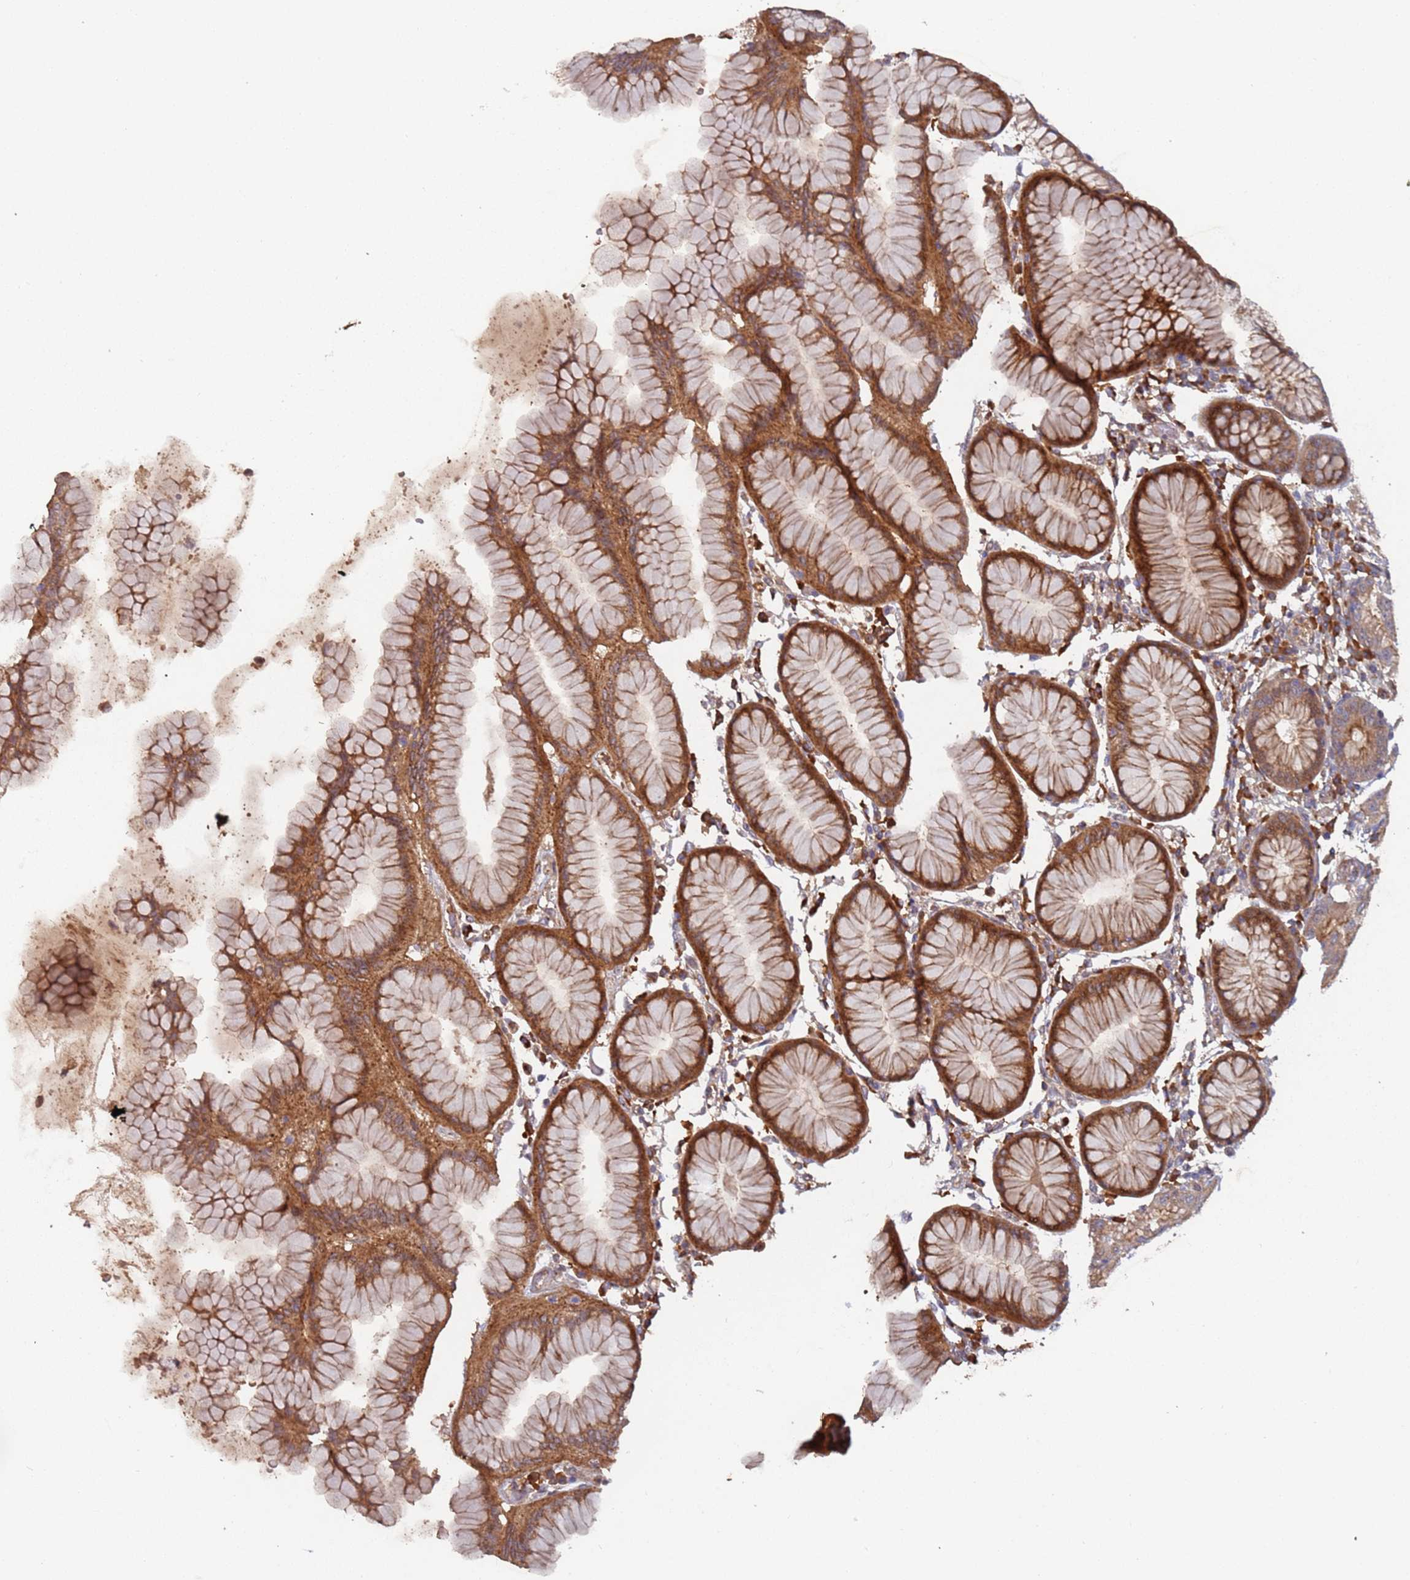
{"staining": {"intensity": "moderate", "quantity": "25%-75%", "location": "cytoplasmic/membranous"}, "tissue": "stomach", "cell_type": "Glandular cells", "image_type": "normal", "snomed": [{"axis": "morphology", "description": "Normal tissue, NOS"}, {"axis": "topography", "description": "Stomach"}, {"axis": "topography", "description": "Stomach, lower"}], "caption": "DAB immunohistochemical staining of unremarkable stomach exhibits moderate cytoplasmic/membranous protein expression in approximately 25%-75% of glandular cells. (DAB = brown stain, brightfield microscopy at high magnification).", "gene": "KANSL1L", "patient": {"sex": "female", "age": 56}}